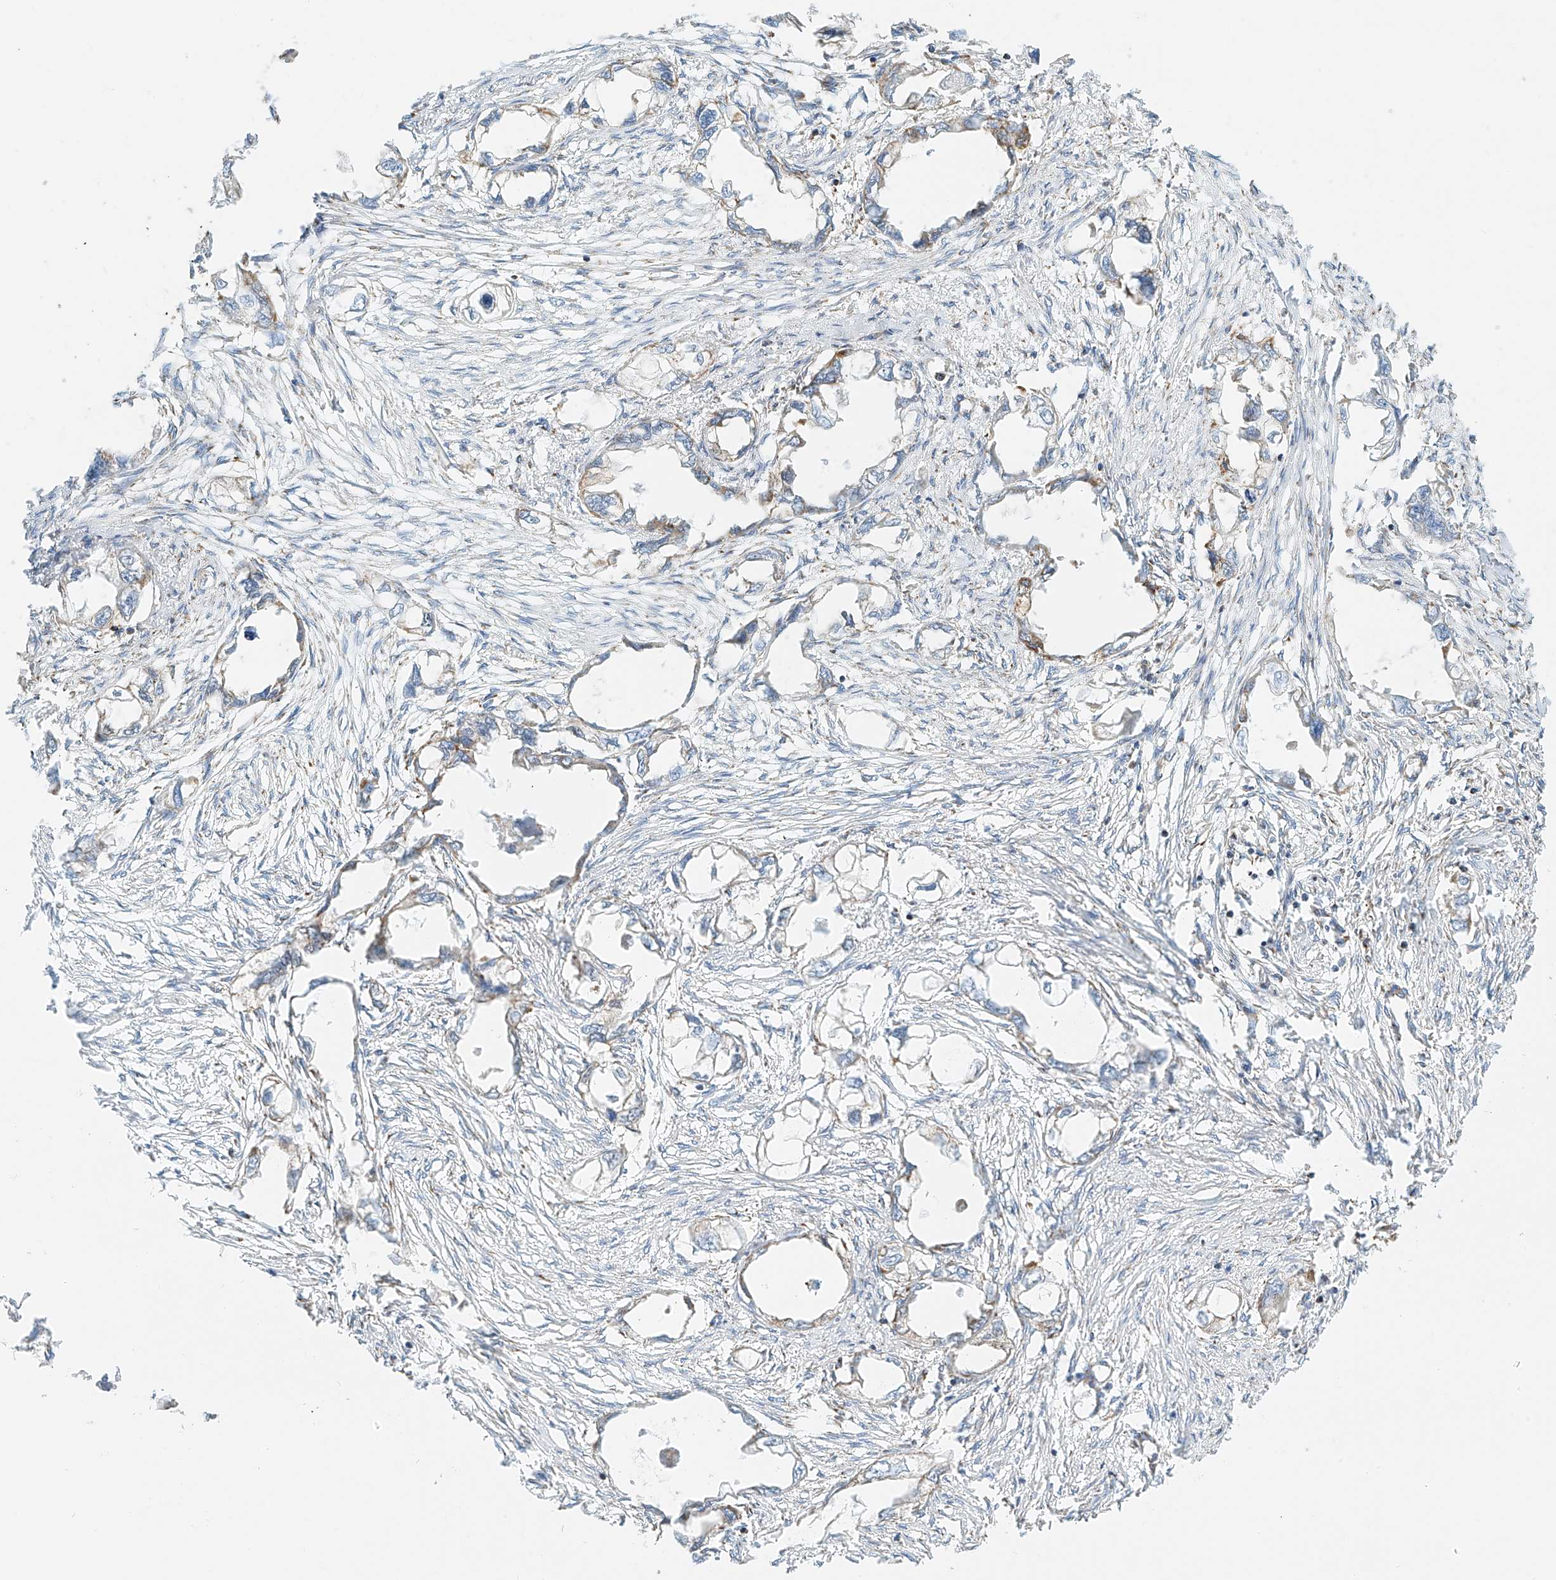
{"staining": {"intensity": "moderate", "quantity": "<25%", "location": "cytoplasmic/membranous"}, "tissue": "endometrial cancer", "cell_type": "Tumor cells", "image_type": "cancer", "snomed": [{"axis": "morphology", "description": "Adenocarcinoma, NOS"}, {"axis": "morphology", "description": "Adenocarcinoma, metastatic, NOS"}, {"axis": "topography", "description": "Adipose tissue"}, {"axis": "topography", "description": "Endometrium"}], "caption": "This micrograph shows immunohistochemistry (IHC) staining of human endometrial cancer (metastatic adenocarcinoma), with low moderate cytoplasmic/membranous staining in approximately <25% of tumor cells.", "gene": "PPA2", "patient": {"sex": "female", "age": 67}}